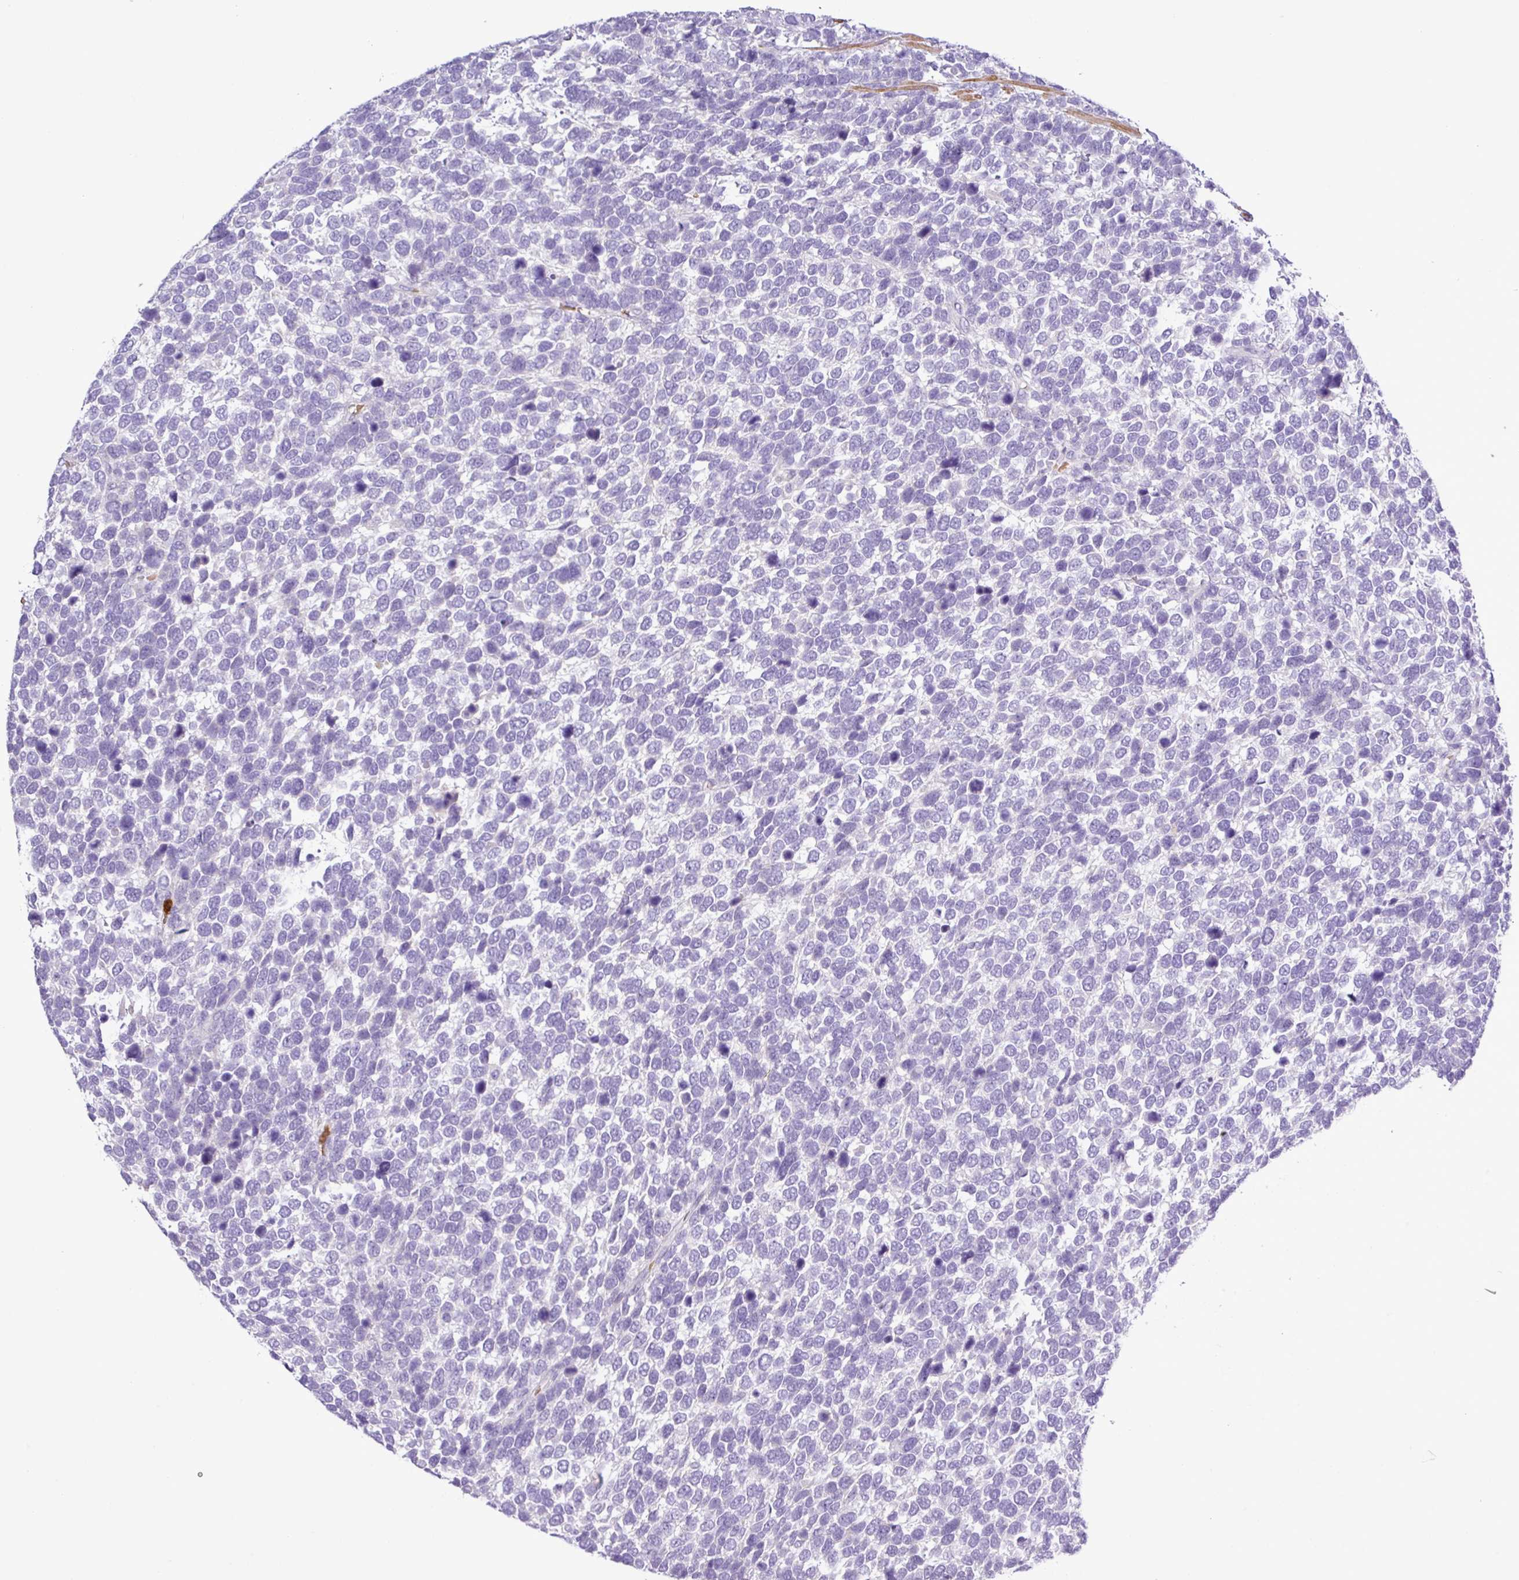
{"staining": {"intensity": "negative", "quantity": "none", "location": "none"}, "tissue": "urothelial cancer", "cell_type": "Tumor cells", "image_type": "cancer", "snomed": [{"axis": "morphology", "description": "Urothelial carcinoma, High grade"}, {"axis": "topography", "description": "Urinary bladder"}], "caption": "Immunohistochemistry (IHC) photomicrograph of high-grade urothelial carcinoma stained for a protein (brown), which reveals no staining in tumor cells.", "gene": "MGAT4B", "patient": {"sex": "female", "age": 82}}